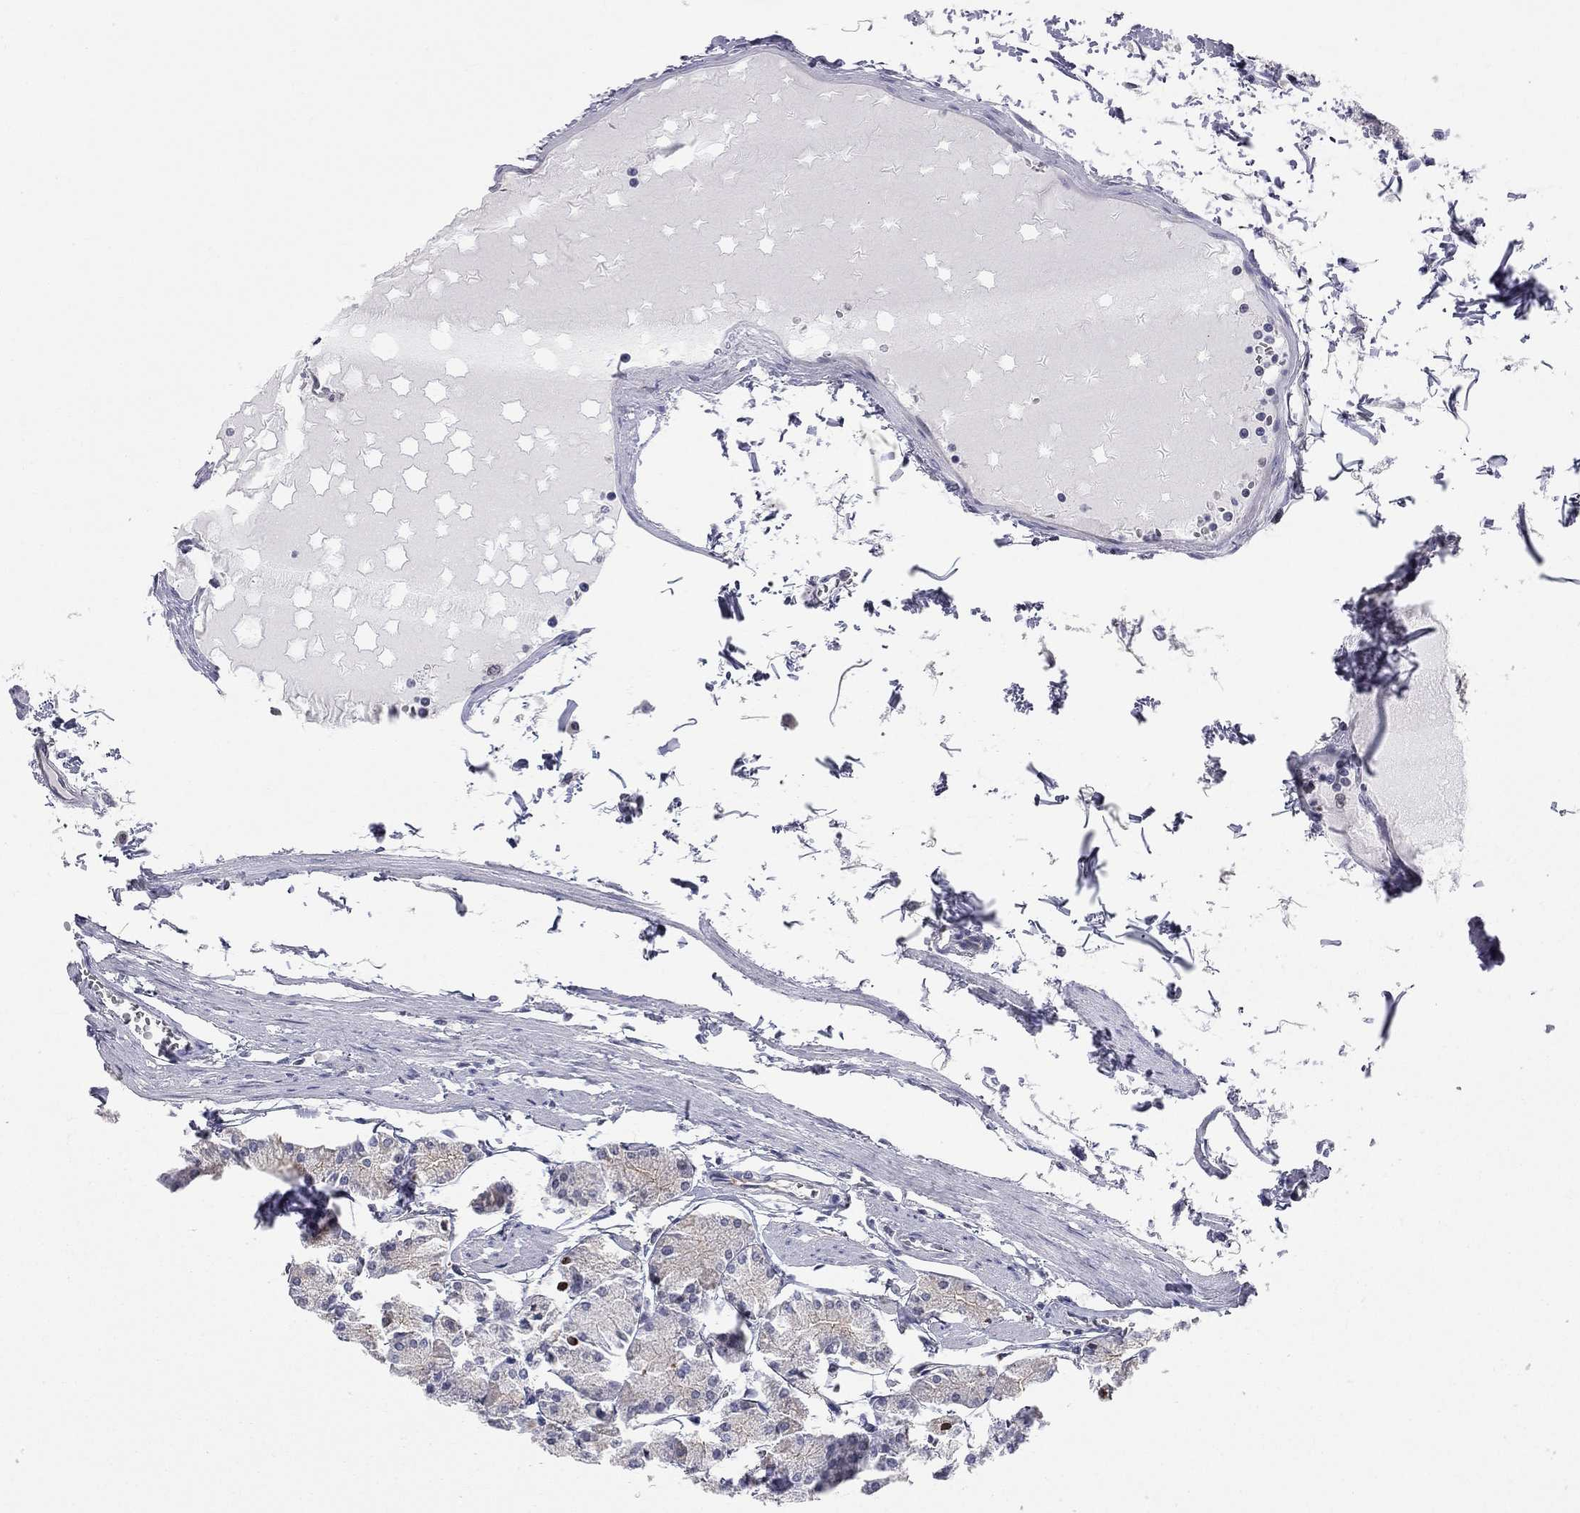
{"staining": {"intensity": "moderate", "quantity": "25%-75%", "location": "cytoplasmic/membranous"}, "tissue": "stomach", "cell_type": "Glandular cells", "image_type": "normal", "snomed": [{"axis": "morphology", "description": "Normal tissue, NOS"}, {"axis": "topography", "description": "Stomach, upper"}], "caption": "Immunohistochemistry of normal human stomach shows medium levels of moderate cytoplasmic/membranous positivity in about 25%-75% of glandular cells.", "gene": "ENSG00000255639", "patient": {"sex": "male", "age": 60}}